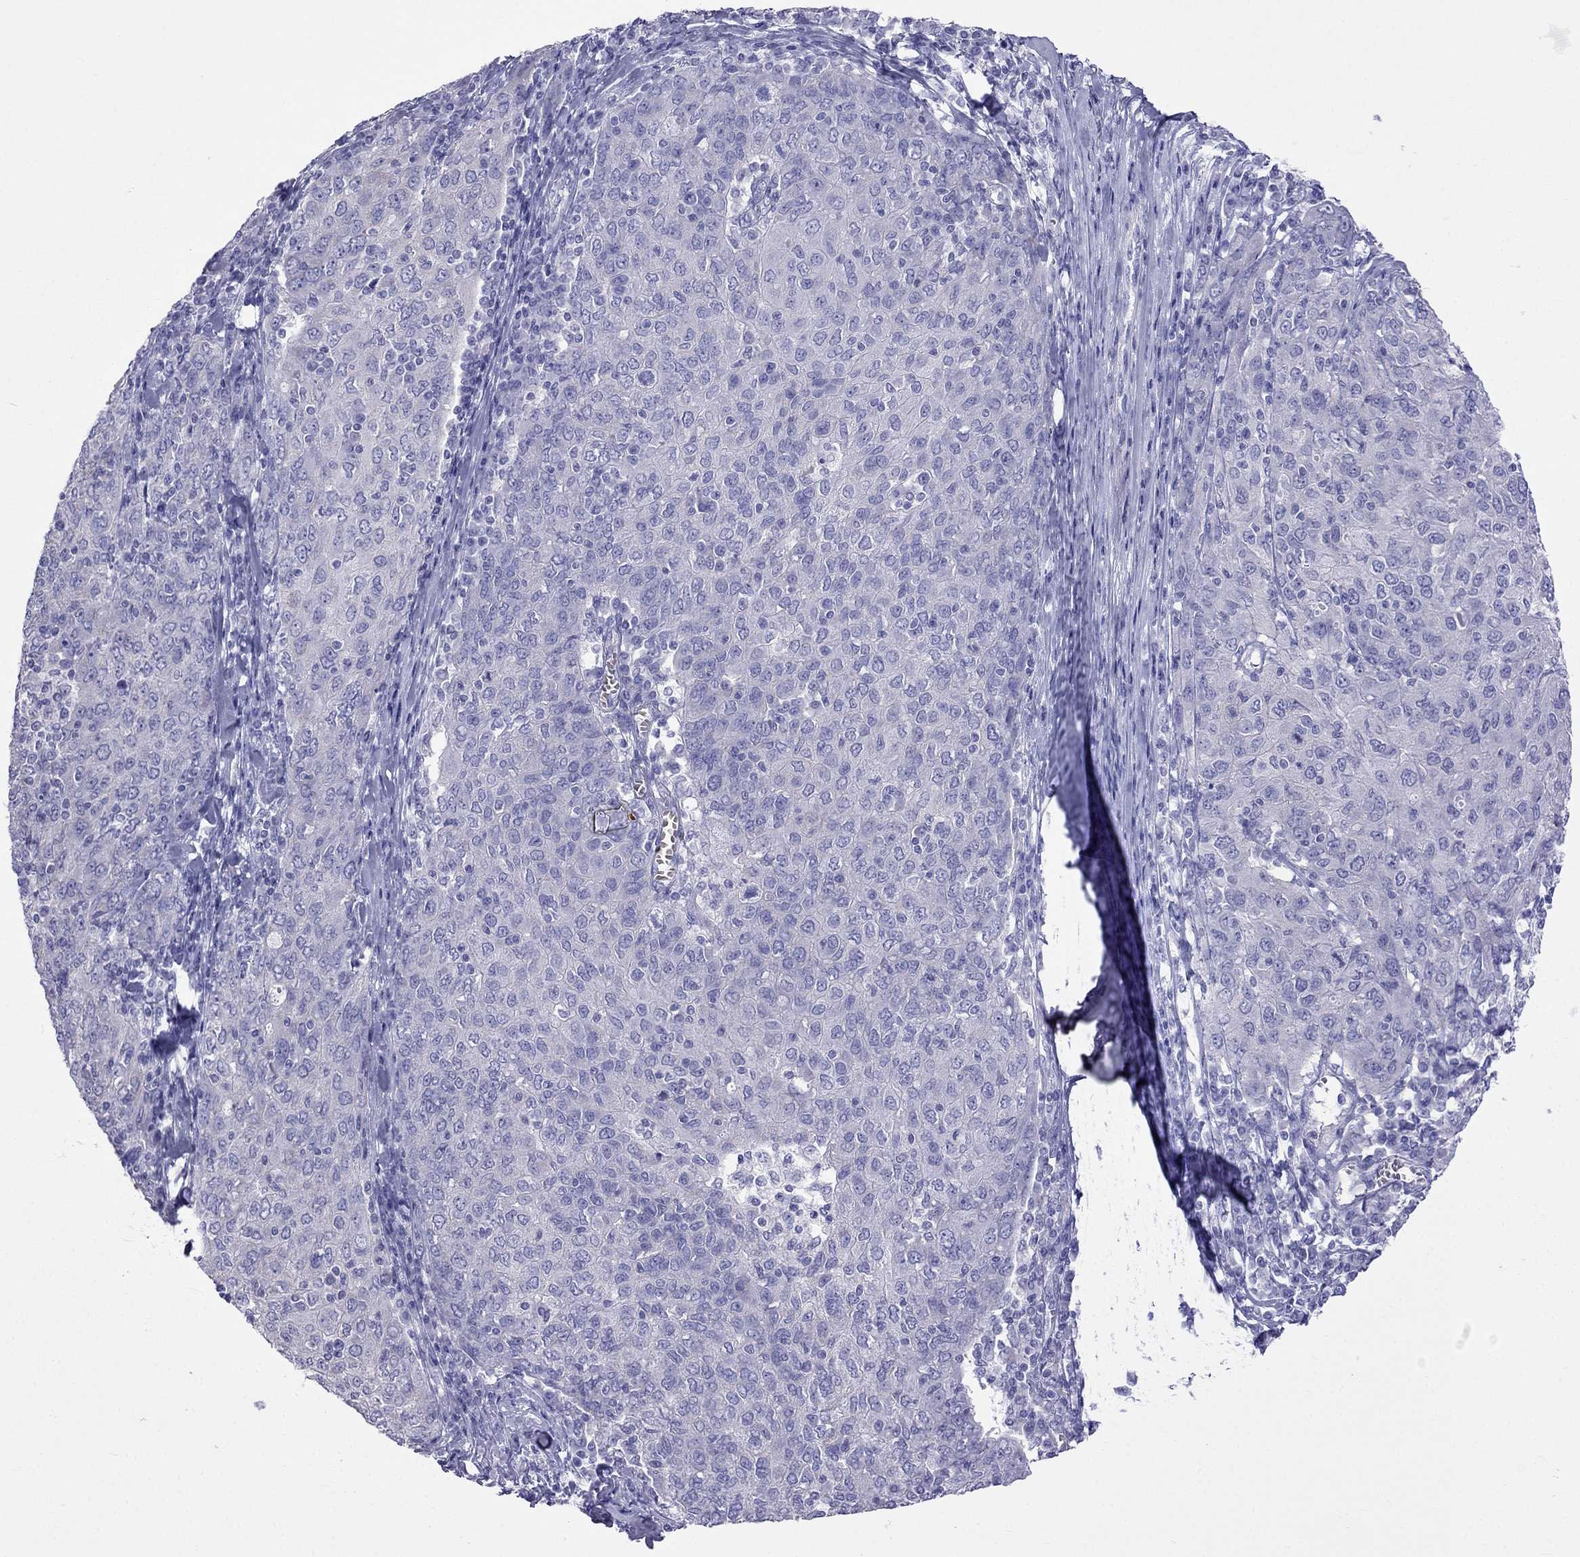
{"staining": {"intensity": "negative", "quantity": "none", "location": "none"}, "tissue": "ovarian cancer", "cell_type": "Tumor cells", "image_type": "cancer", "snomed": [{"axis": "morphology", "description": "Carcinoma, endometroid"}, {"axis": "topography", "description": "Ovary"}], "caption": "High power microscopy histopathology image of an IHC photomicrograph of endometroid carcinoma (ovarian), revealing no significant staining in tumor cells.", "gene": "TDRD1", "patient": {"sex": "female", "age": 50}}